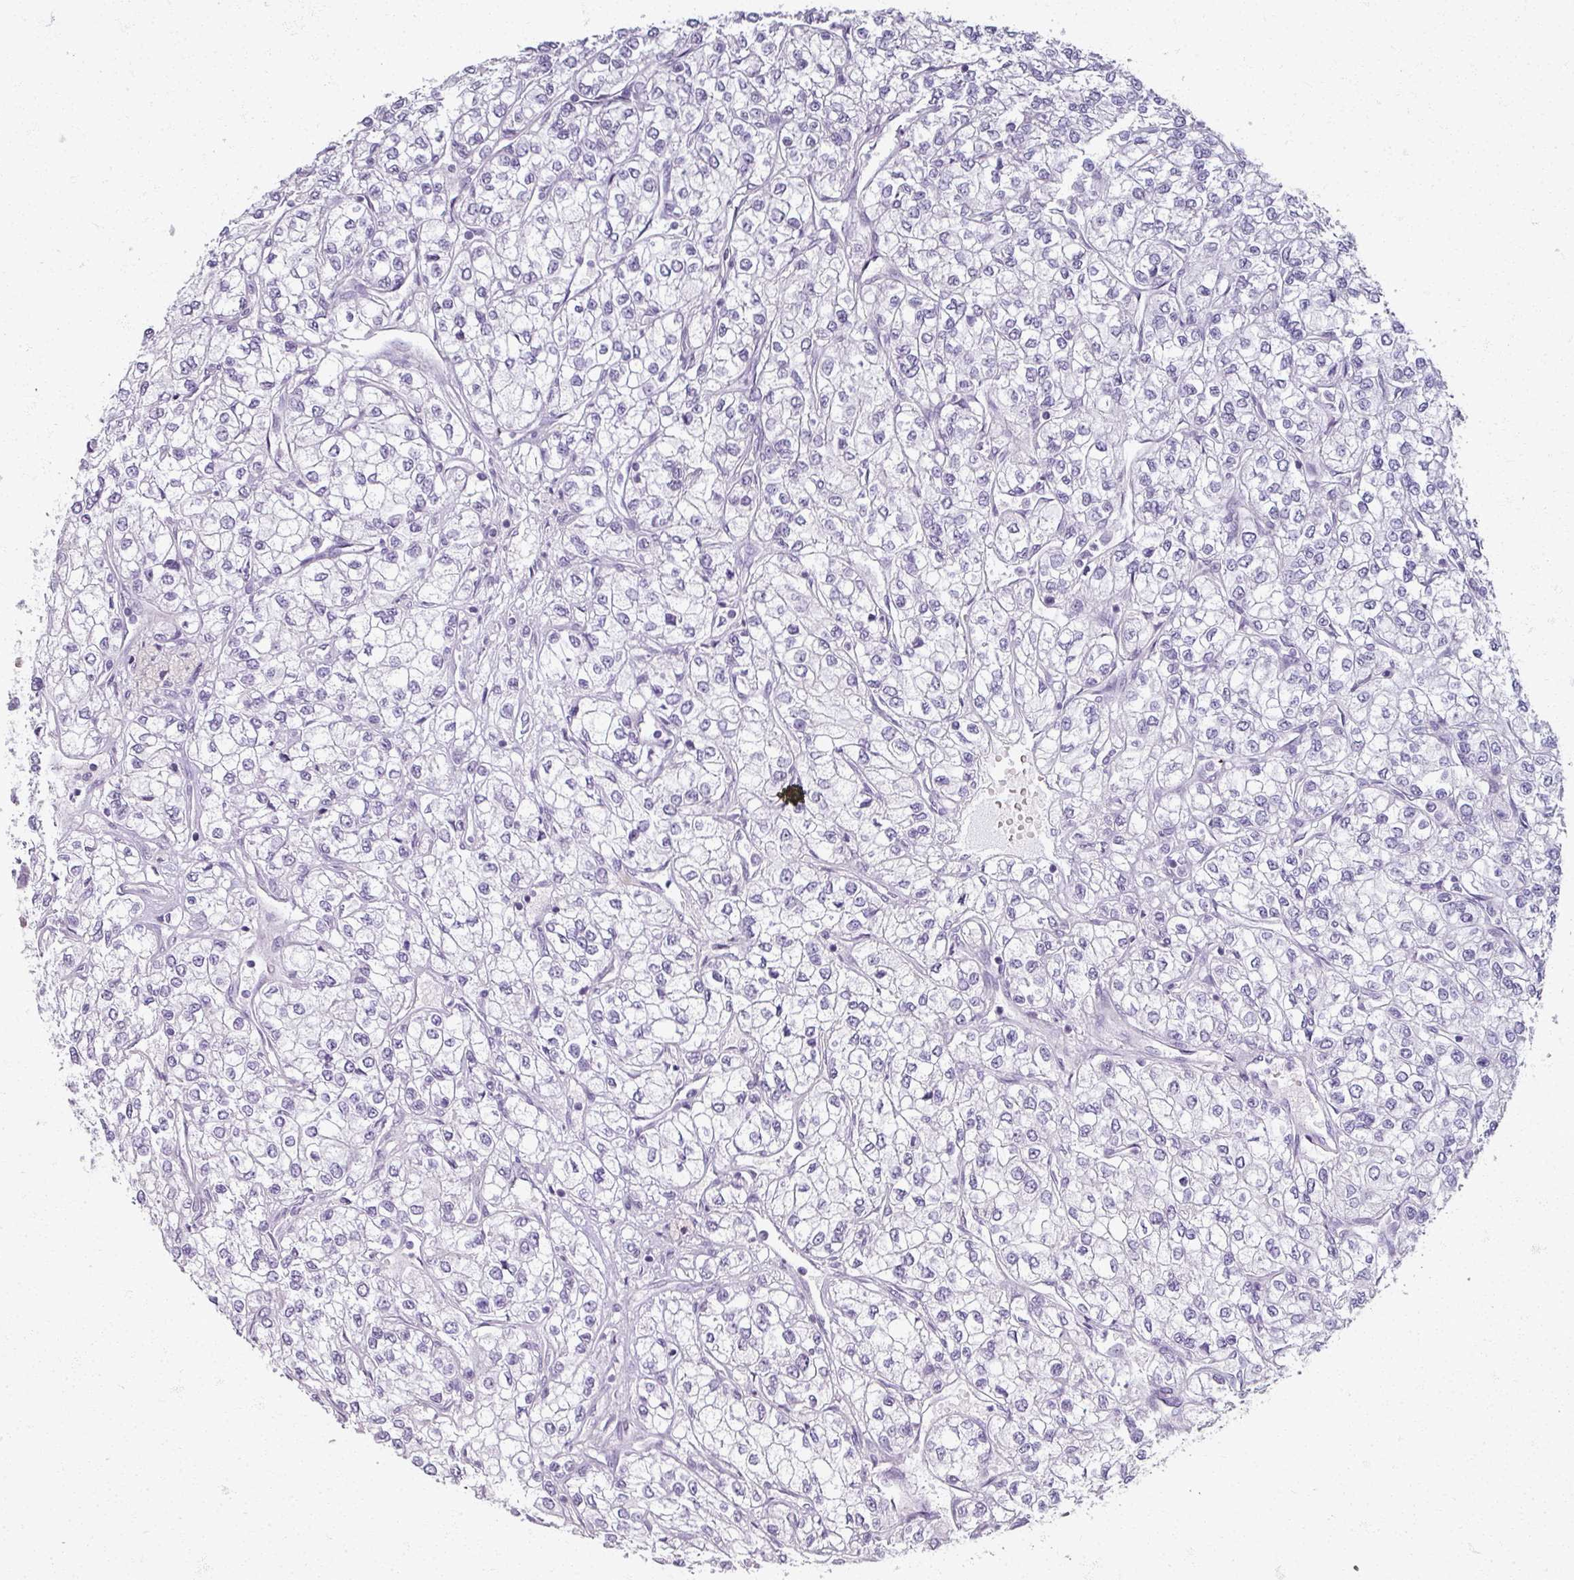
{"staining": {"intensity": "negative", "quantity": "none", "location": "none"}, "tissue": "renal cancer", "cell_type": "Tumor cells", "image_type": "cancer", "snomed": [{"axis": "morphology", "description": "Adenocarcinoma, NOS"}, {"axis": "topography", "description": "Kidney"}], "caption": "Renal adenocarcinoma was stained to show a protein in brown. There is no significant staining in tumor cells.", "gene": "RFPL2", "patient": {"sex": "male", "age": 80}}